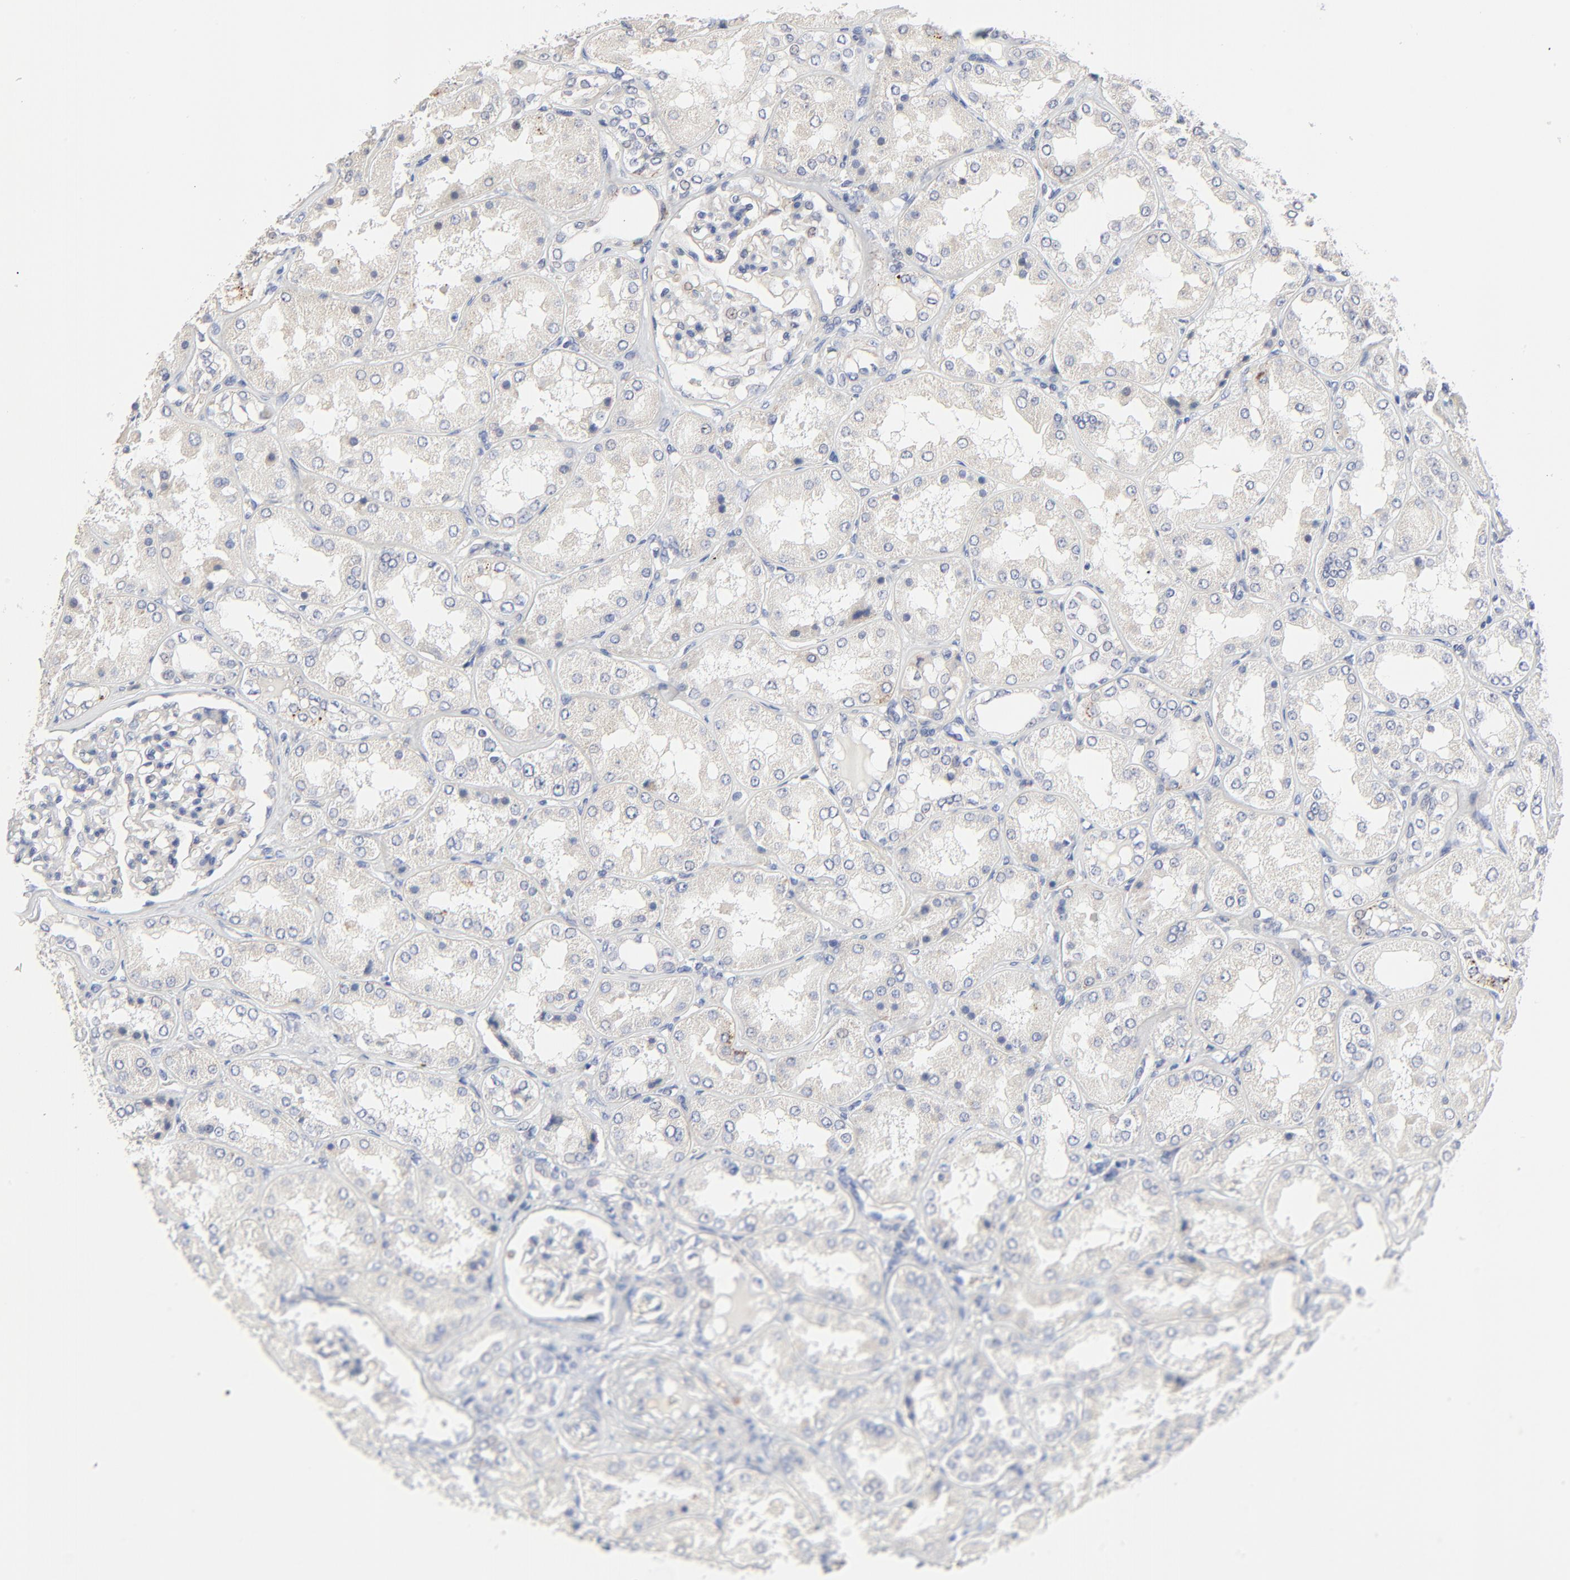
{"staining": {"intensity": "negative", "quantity": "none", "location": "none"}, "tissue": "kidney", "cell_type": "Cells in glomeruli", "image_type": "normal", "snomed": [{"axis": "morphology", "description": "Normal tissue, NOS"}, {"axis": "topography", "description": "Kidney"}], "caption": "This is a micrograph of IHC staining of unremarkable kidney, which shows no expression in cells in glomeruli.", "gene": "DHRSX", "patient": {"sex": "female", "age": 56}}